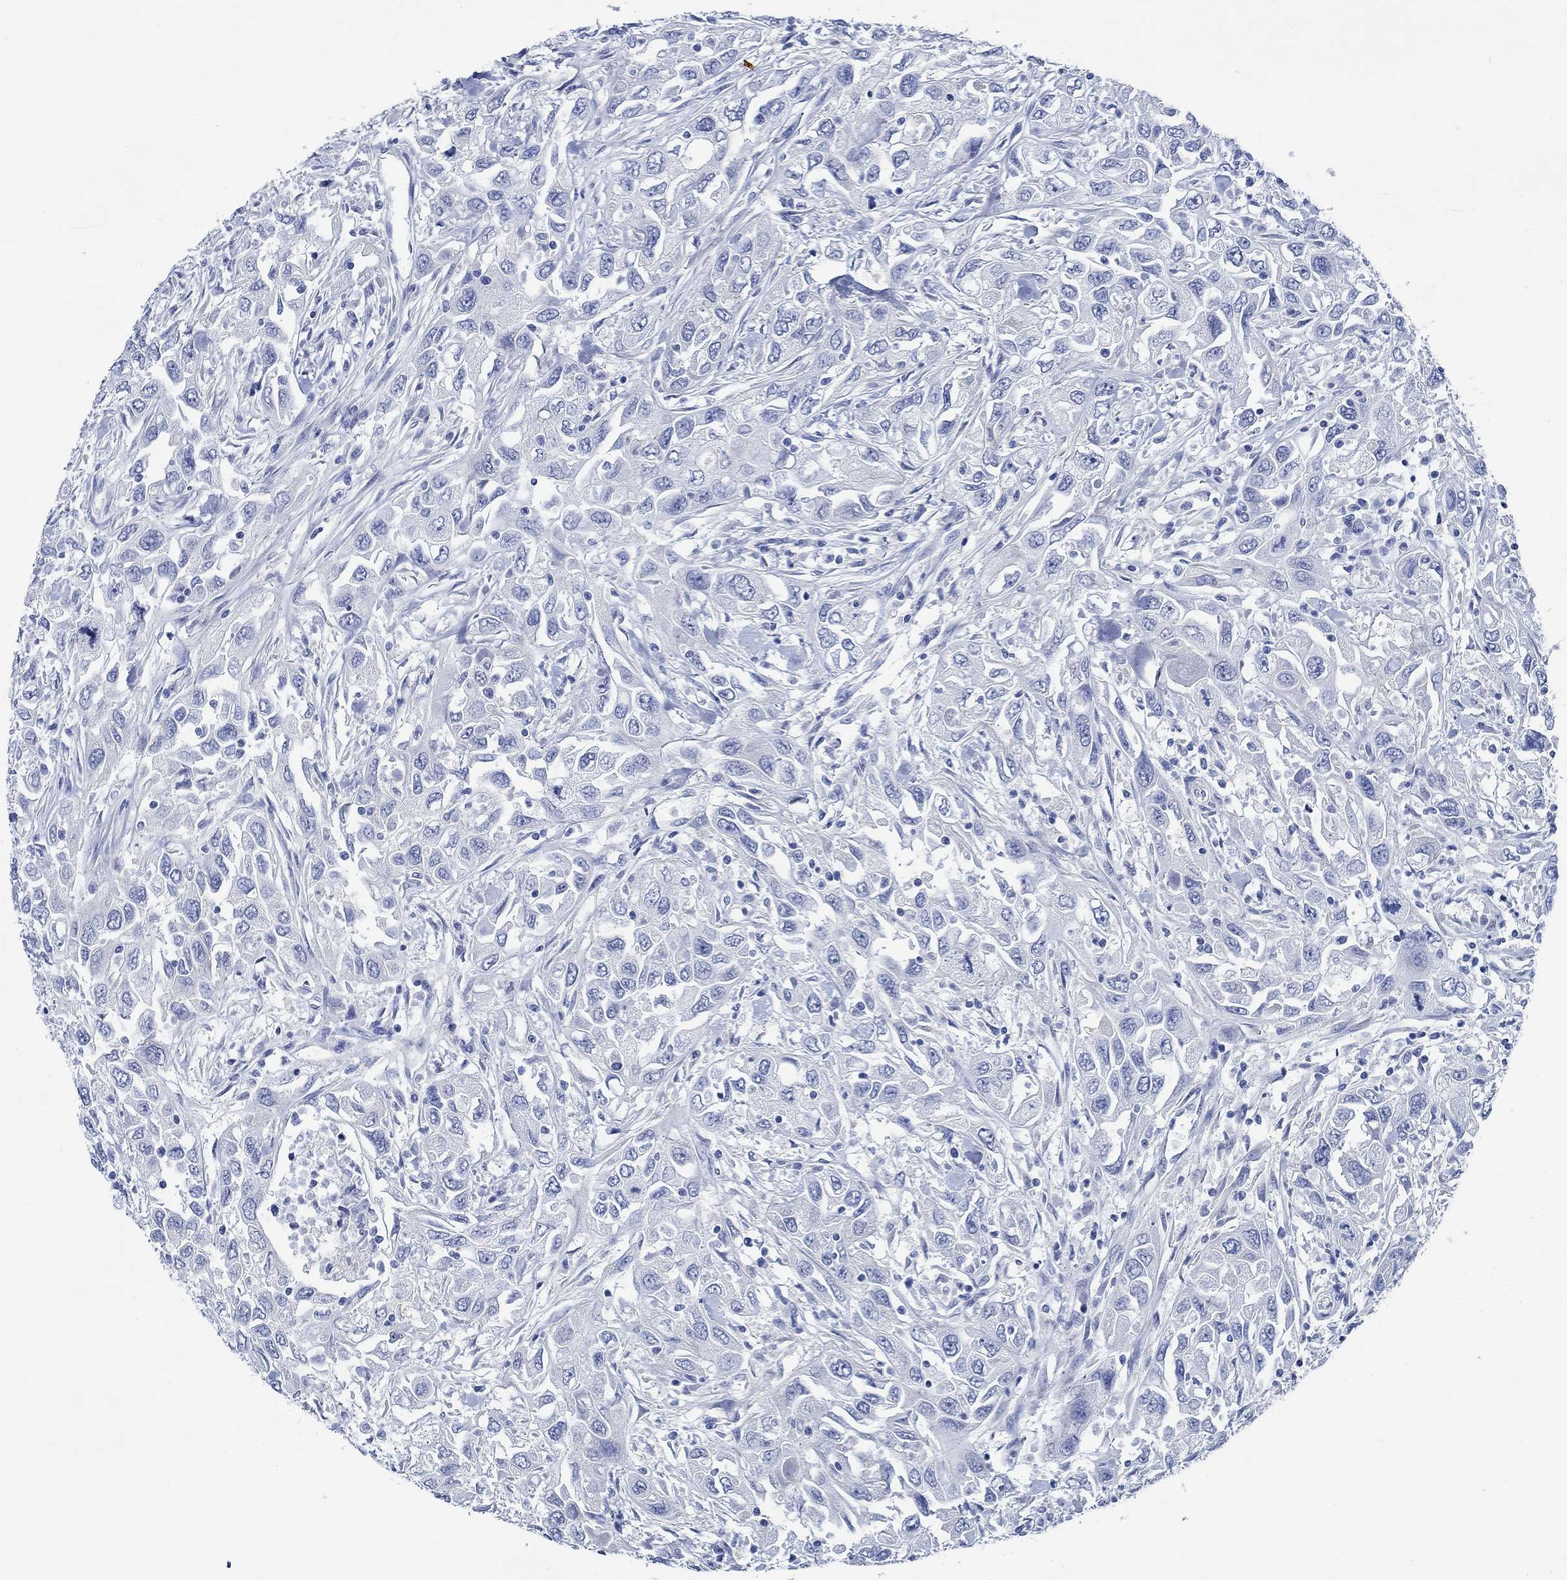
{"staining": {"intensity": "negative", "quantity": "none", "location": "none"}, "tissue": "urothelial cancer", "cell_type": "Tumor cells", "image_type": "cancer", "snomed": [{"axis": "morphology", "description": "Urothelial carcinoma, High grade"}, {"axis": "topography", "description": "Urinary bladder"}], "caption": "A micrograph of human urothelial cancer is negative for staining in tumor cells. (Immunohistochemistry, brightfield microscopy, high magnification).", "gene": "SVEP1", "patient": {"sex": "male", "age": 76}}